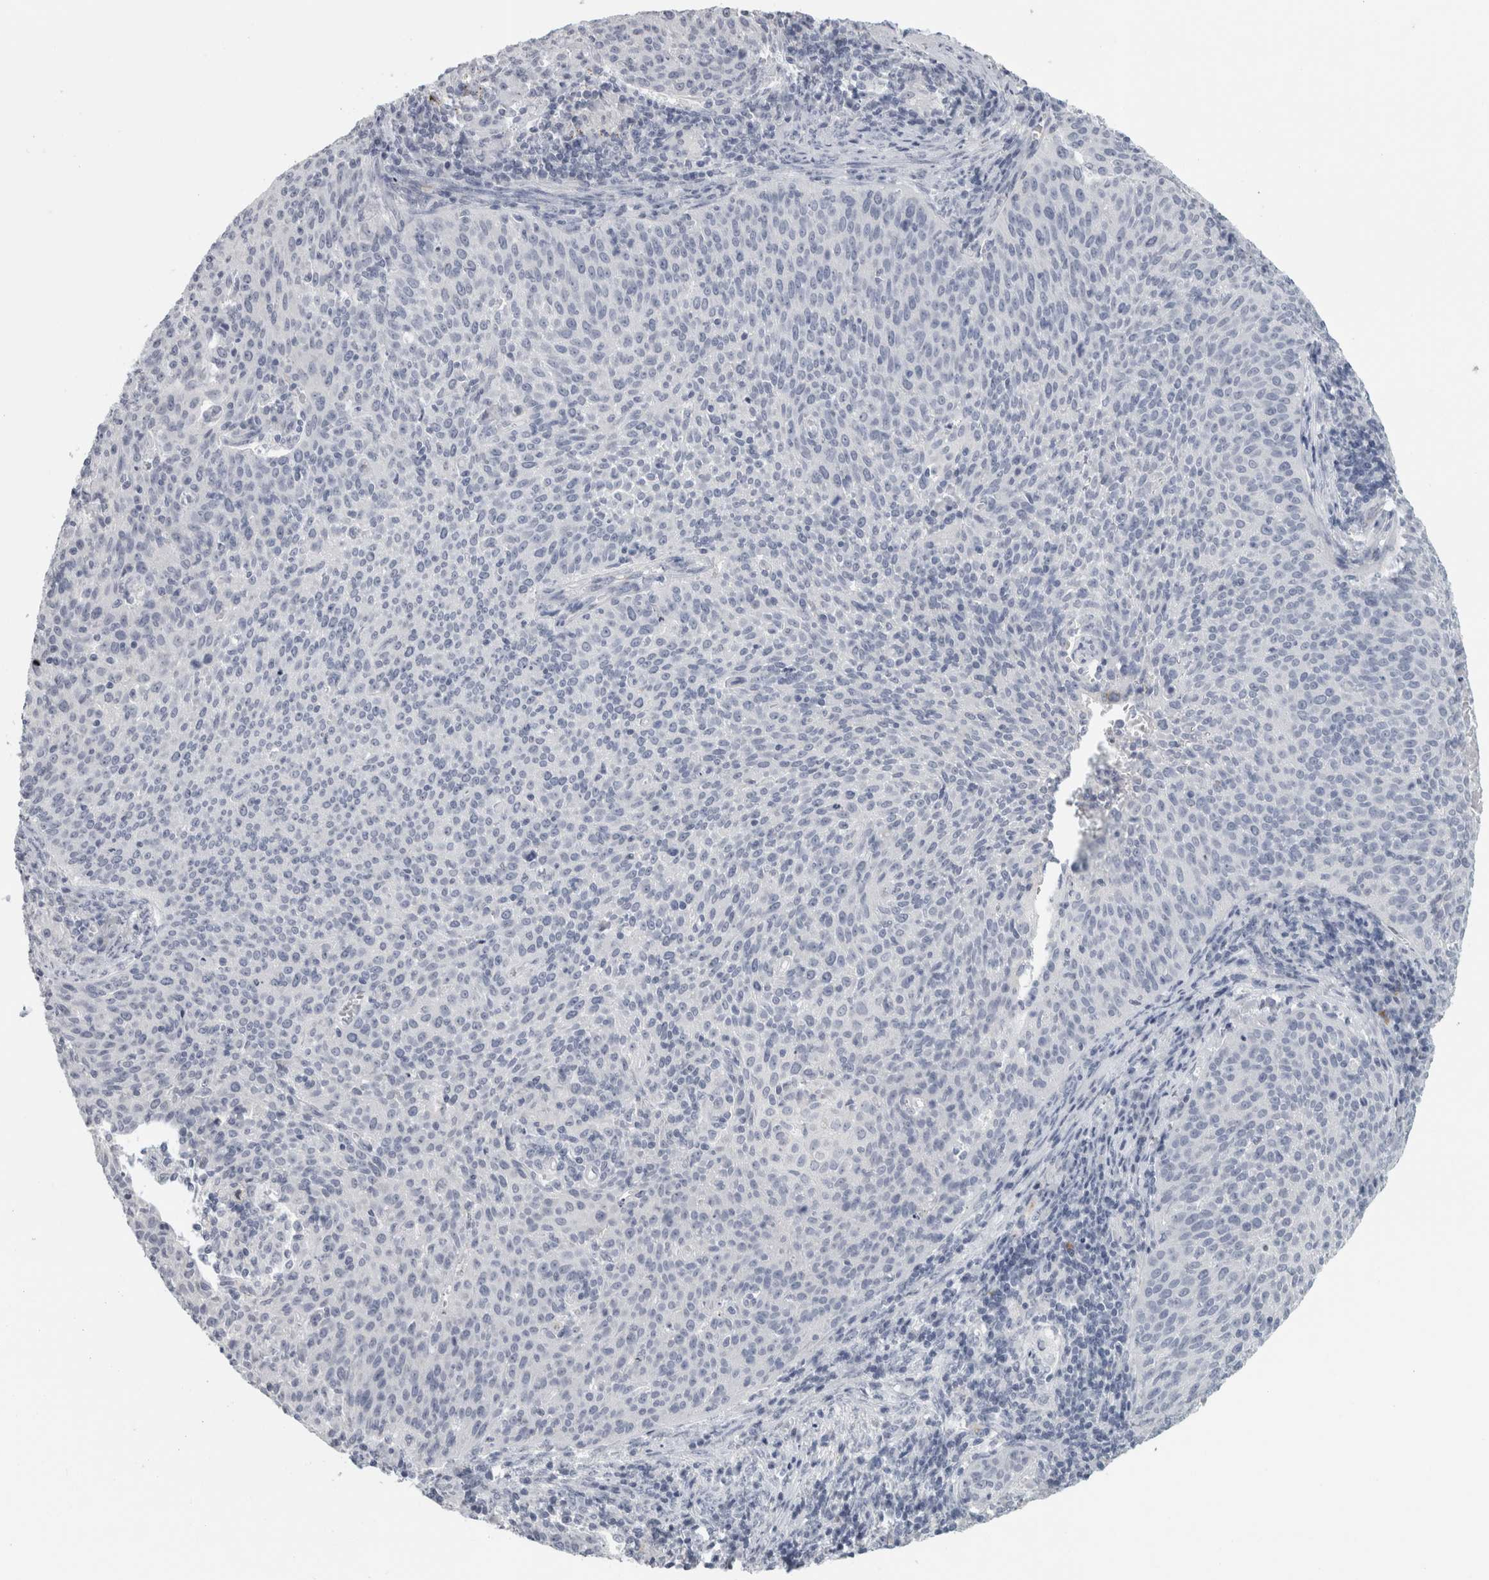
{"staining": {"intensity": "negative", "quantity": "none", "location": "none"}, "tissue": "cervical cancer", "cell_type": "Tumor cells", "image_type": "cancer", "snomed": [{"axis": "morphology", "description": "Squamous cell carcinoma, NOS"}, {"axis": "topography", "description": "Cervix"}], "caption": "Immunohistochemistry (IHC) image of neoplastic tissue: human squamous cell carcinoma (cervical) stained with DAB (3,3'-diaminobenzidine) displays no significant protein positivity in tumor cells. (Brightfield microscopy of DAB immunohistochemistry (IHC) at high magnification).", "gene": "CPE", "patient": {"sex": "female", "age": 38}}